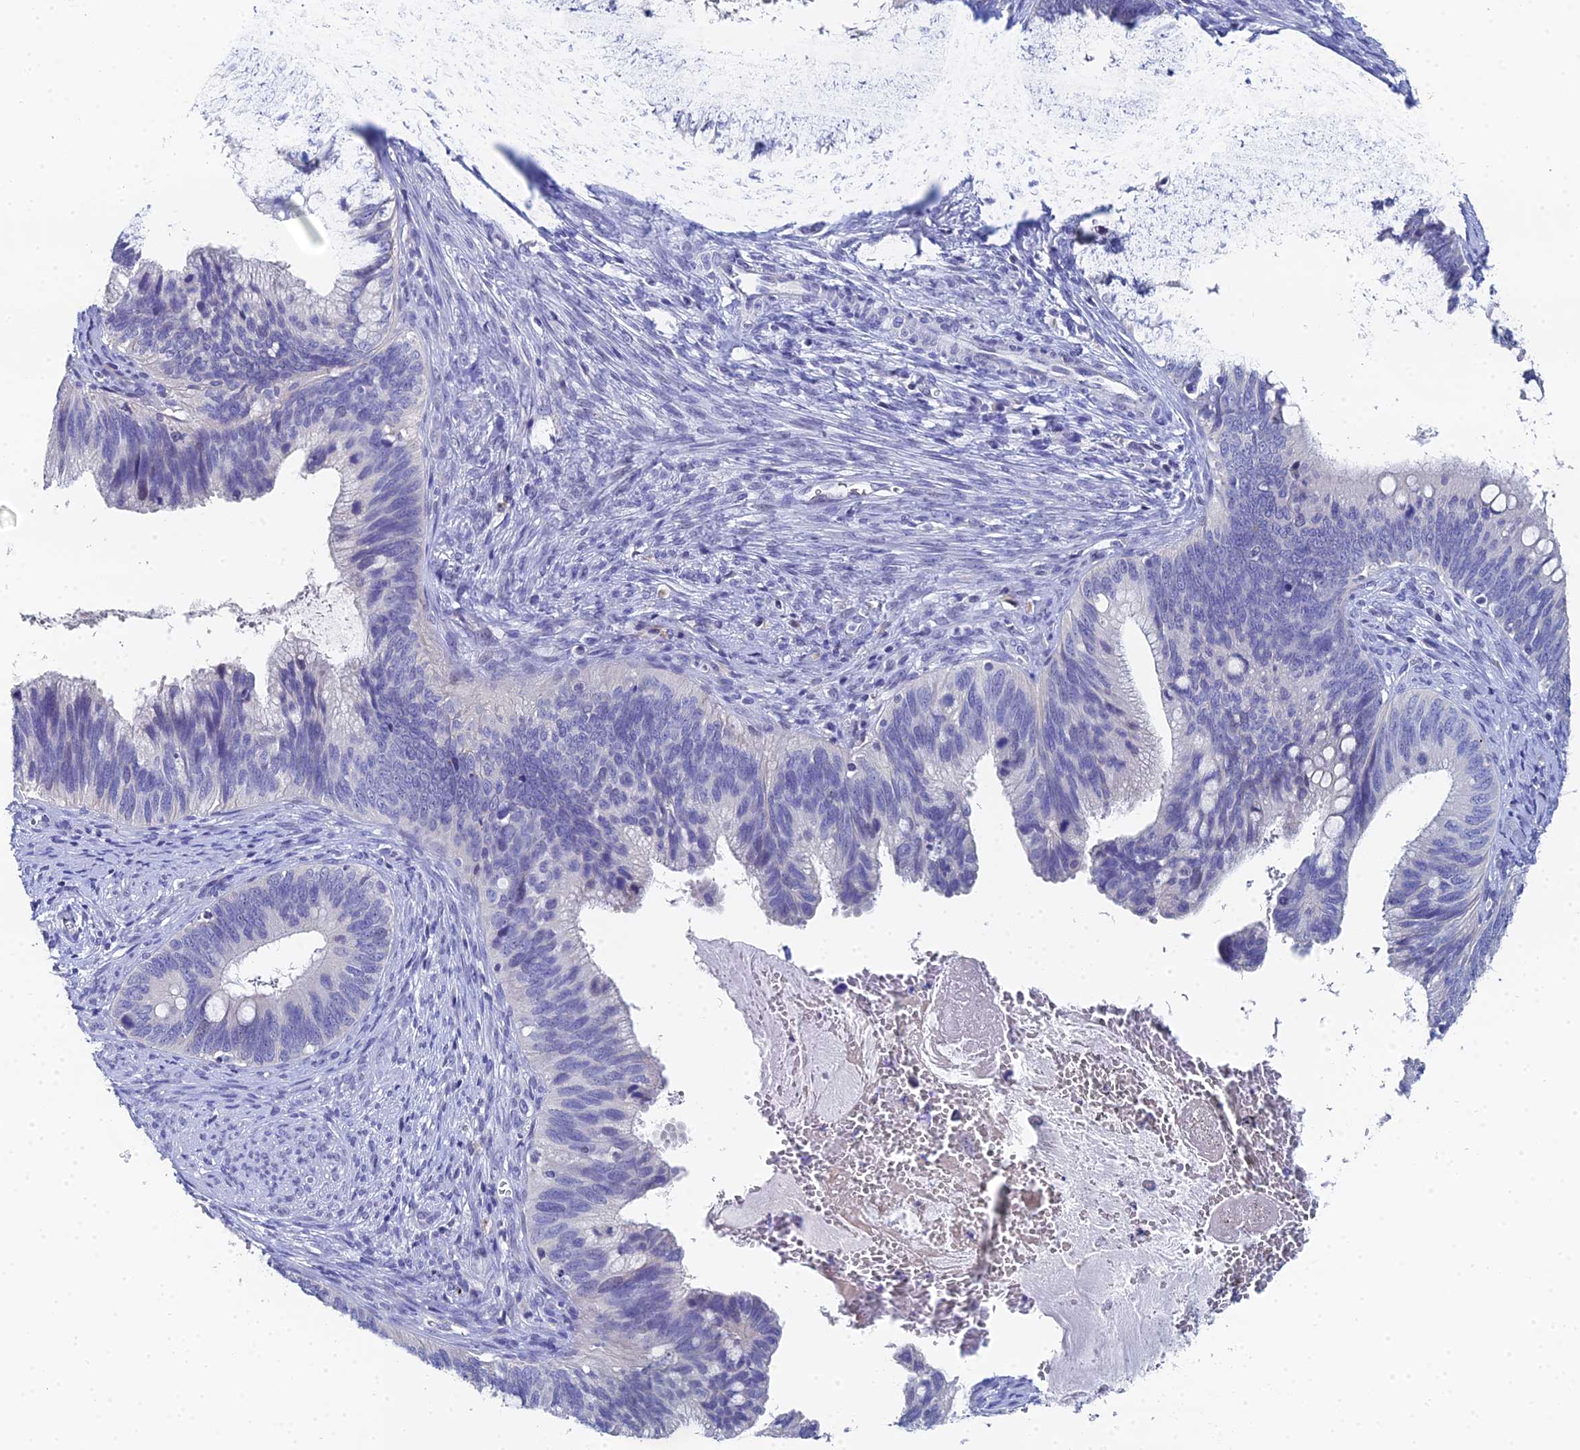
{"staining": {"intensity": "negative", "quantity": "none", "location": "none"}, "tissue": "cervical cancer", "cell_type": "Tumor cells", "image_type": "cancer", "snomed": [{"axis": "morphology", "description": "Adenocarcinoma, NOS"}, {"axis": "topography", "description": "Cervix"}], "caption": "Immunohistochemistry micrograph of cervical adenocarcinoma stained for a protein (brown), which exhibits no staining in tumor cells.", "gene": "OCM", "patient": {"sex": "female", "age": 42}}